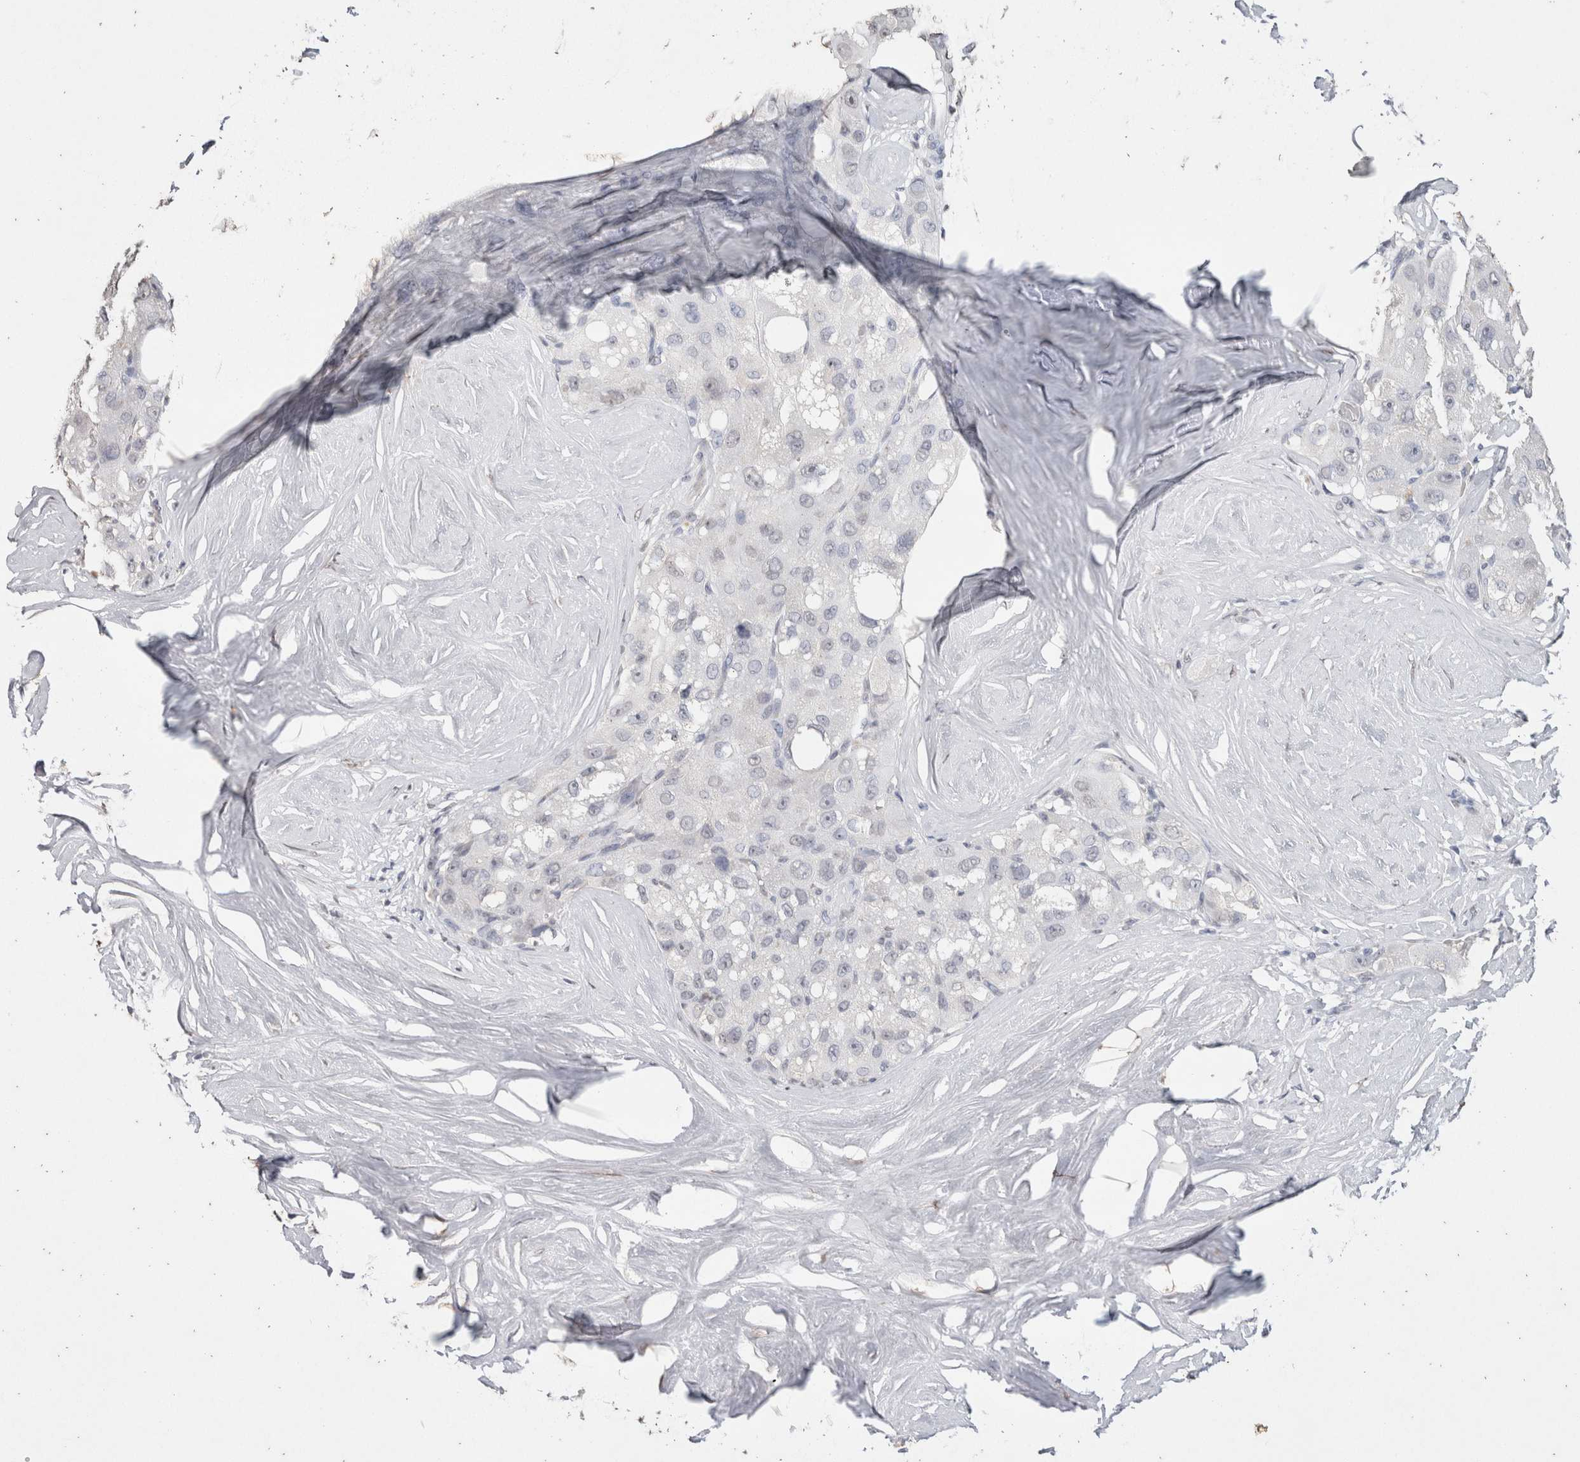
{"staining": {"intensity": "negative", "quantity": "none", "location": "none"}, "tissue": "liver cancer", "cell_type": "Tumor cells", "image_type": "cancer", "snomed": [{"axis": "morphology", "description": "Carcinoma, Hepatocellular, NOS"}, {"axis": "topography", "description": "Liver"}], "caption": "IHC photomicrograph of neoplastic tissue: human liver hepatocellular carcinoma stained with DAB displays no significant protein staining in tumor cells.", "gene": "LGALS2", "patient": {"sex": "male", "age": 80}}